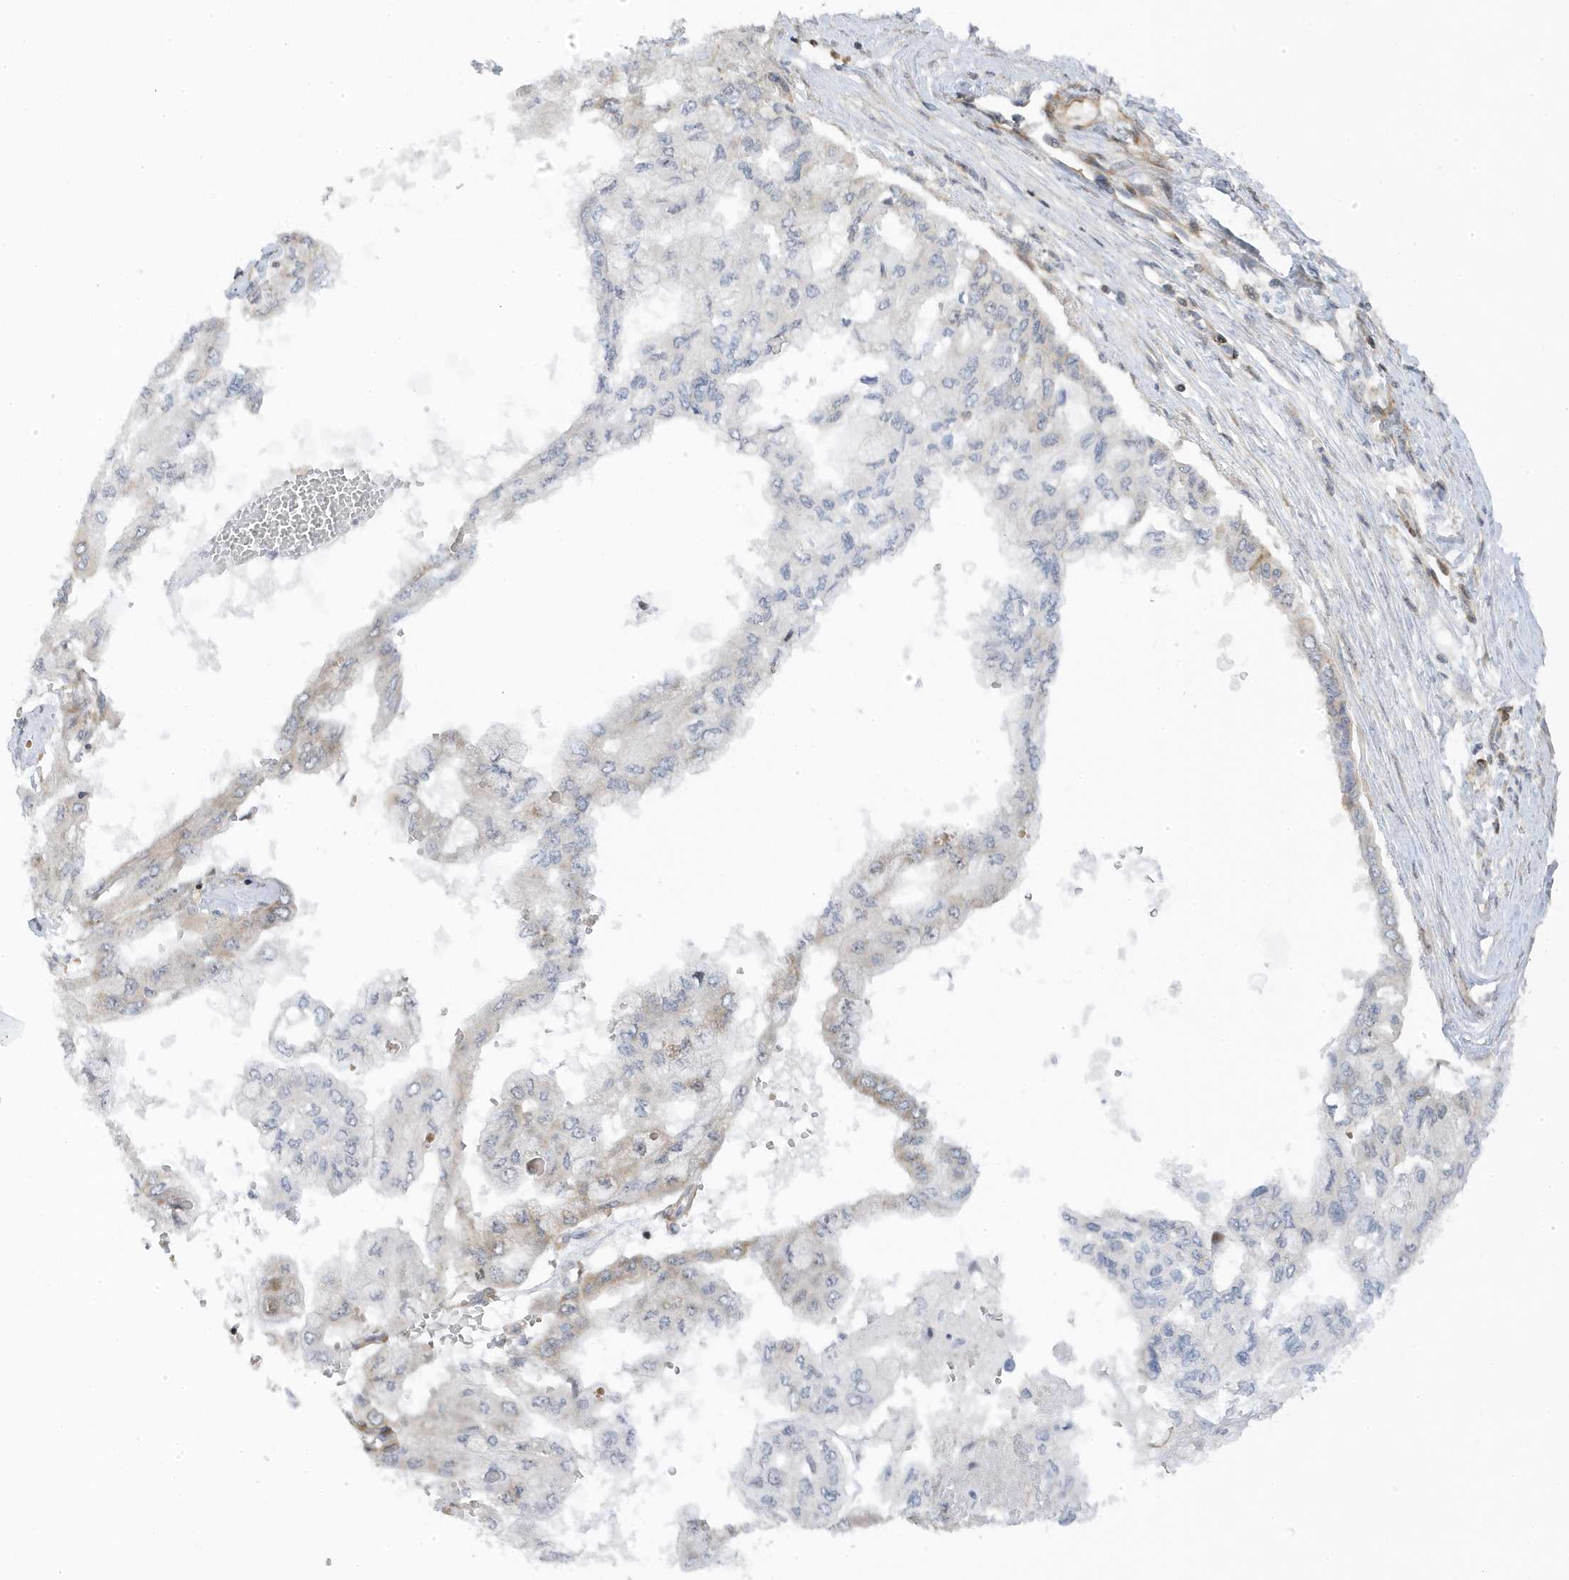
{"staining": {"intensity": "negative", "quantity": "none", "location": "none"}, "tissue": "pancreatic cancer", "cell_type": "Tumor cells", "image_type": "cancer", "snomed": [{"axis": "morphology", "description": "Adenocarcinoma, NOS"}, {"axis": "topography", "description": "Pancreas"}], "caption": "Immunohistochemical staining of human pancreatic cancer (adenocarcinoma) displays no significant expression in tumor cells.", "gene": "MAP7D3", "patient": {"sex": "male", "age": 51}}